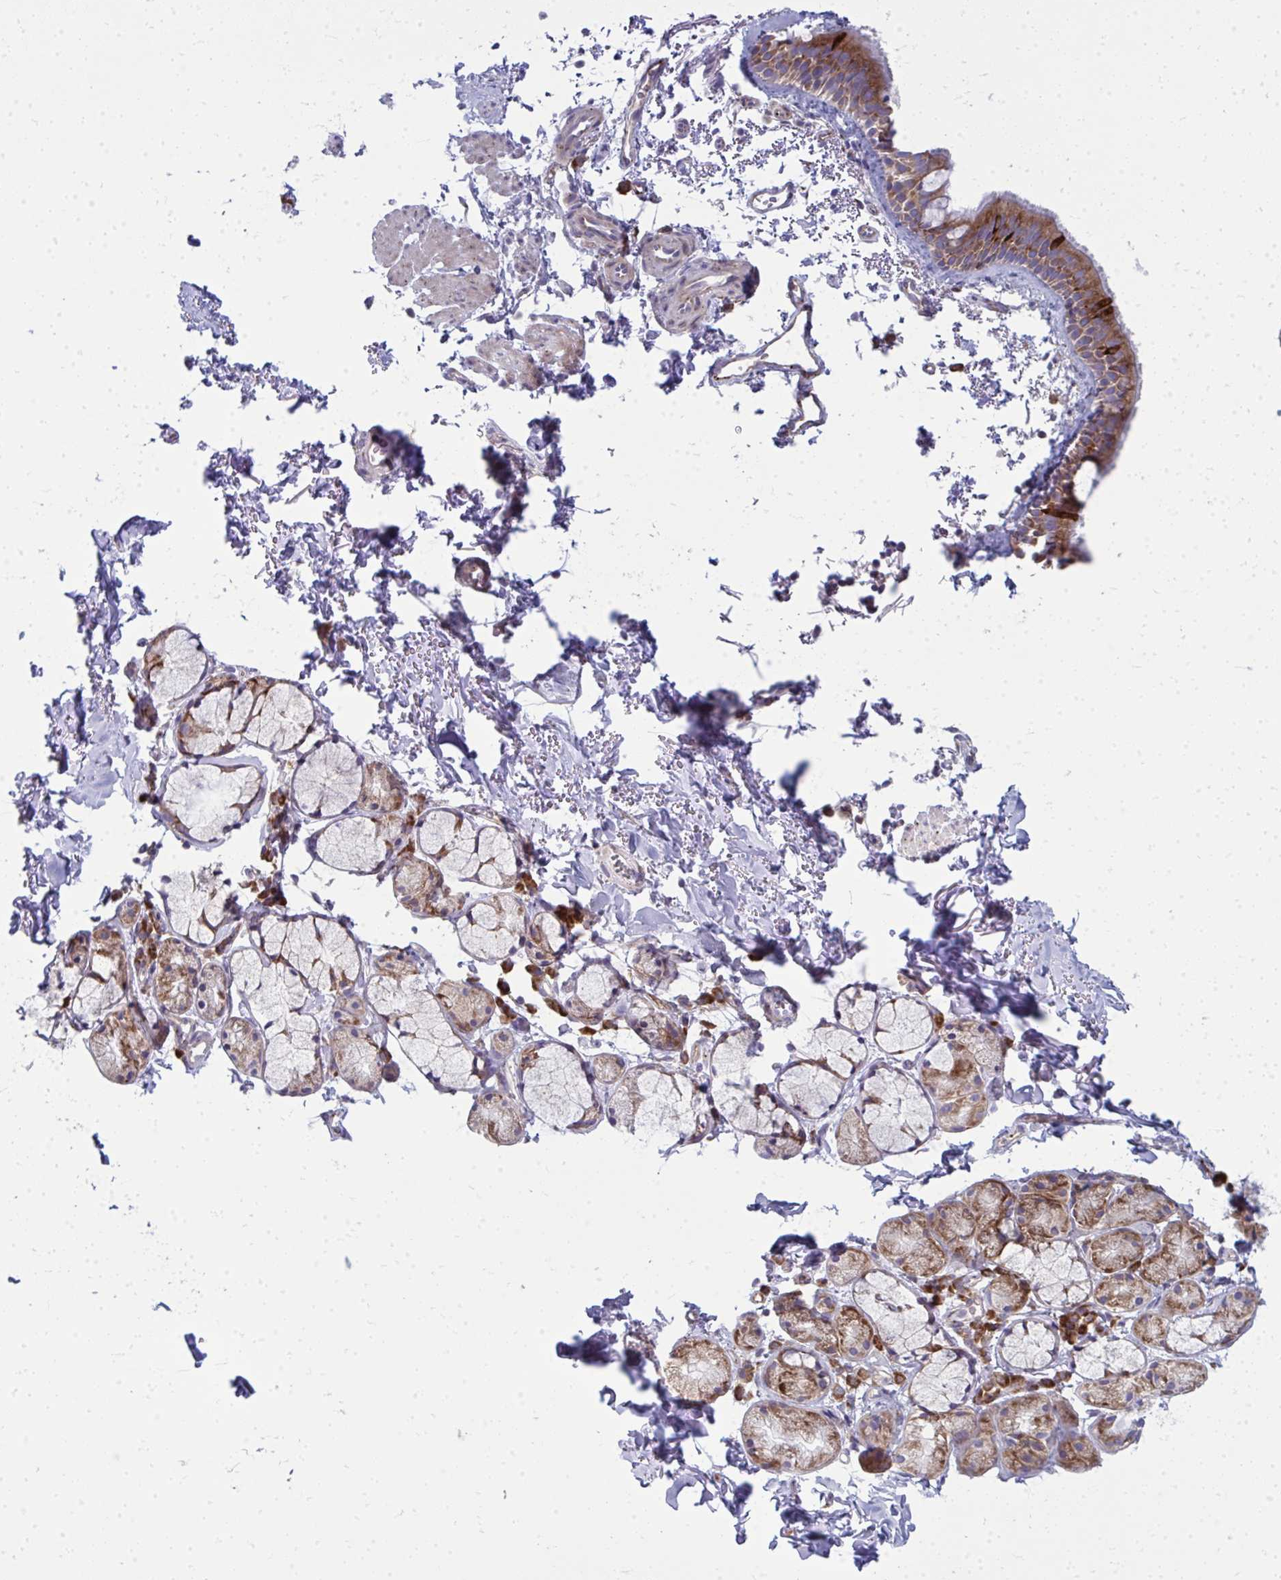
{"staining": {"intensity": "moderate", "quantity": ">75%", "location": "cytoplasmic/membranous"}, "tissue": "bronchus", "cell_type": "Respiratory epithelial cells", "image_type": "normal", "snomed": [{"axis": "morphology", "description": "Normal tissue, NOS"}, {"axis": "topography", "description": "Cartilage tissue"}, {"axis": "topography", "description": "Bronchus"}, {"axis": "topography", "description": "Peripheral nerve tissue"}], "caption": "Immunohistochemistry (IHC) image of unremarkable human bronchus stained for a protein (brown), which displays medium levels of moderate cytoplasmic/membranous positivity in about >75% of respiratory epithelial cells.", "gene": "GFPT2", "patient": {"sex": "female", "age": 59}}